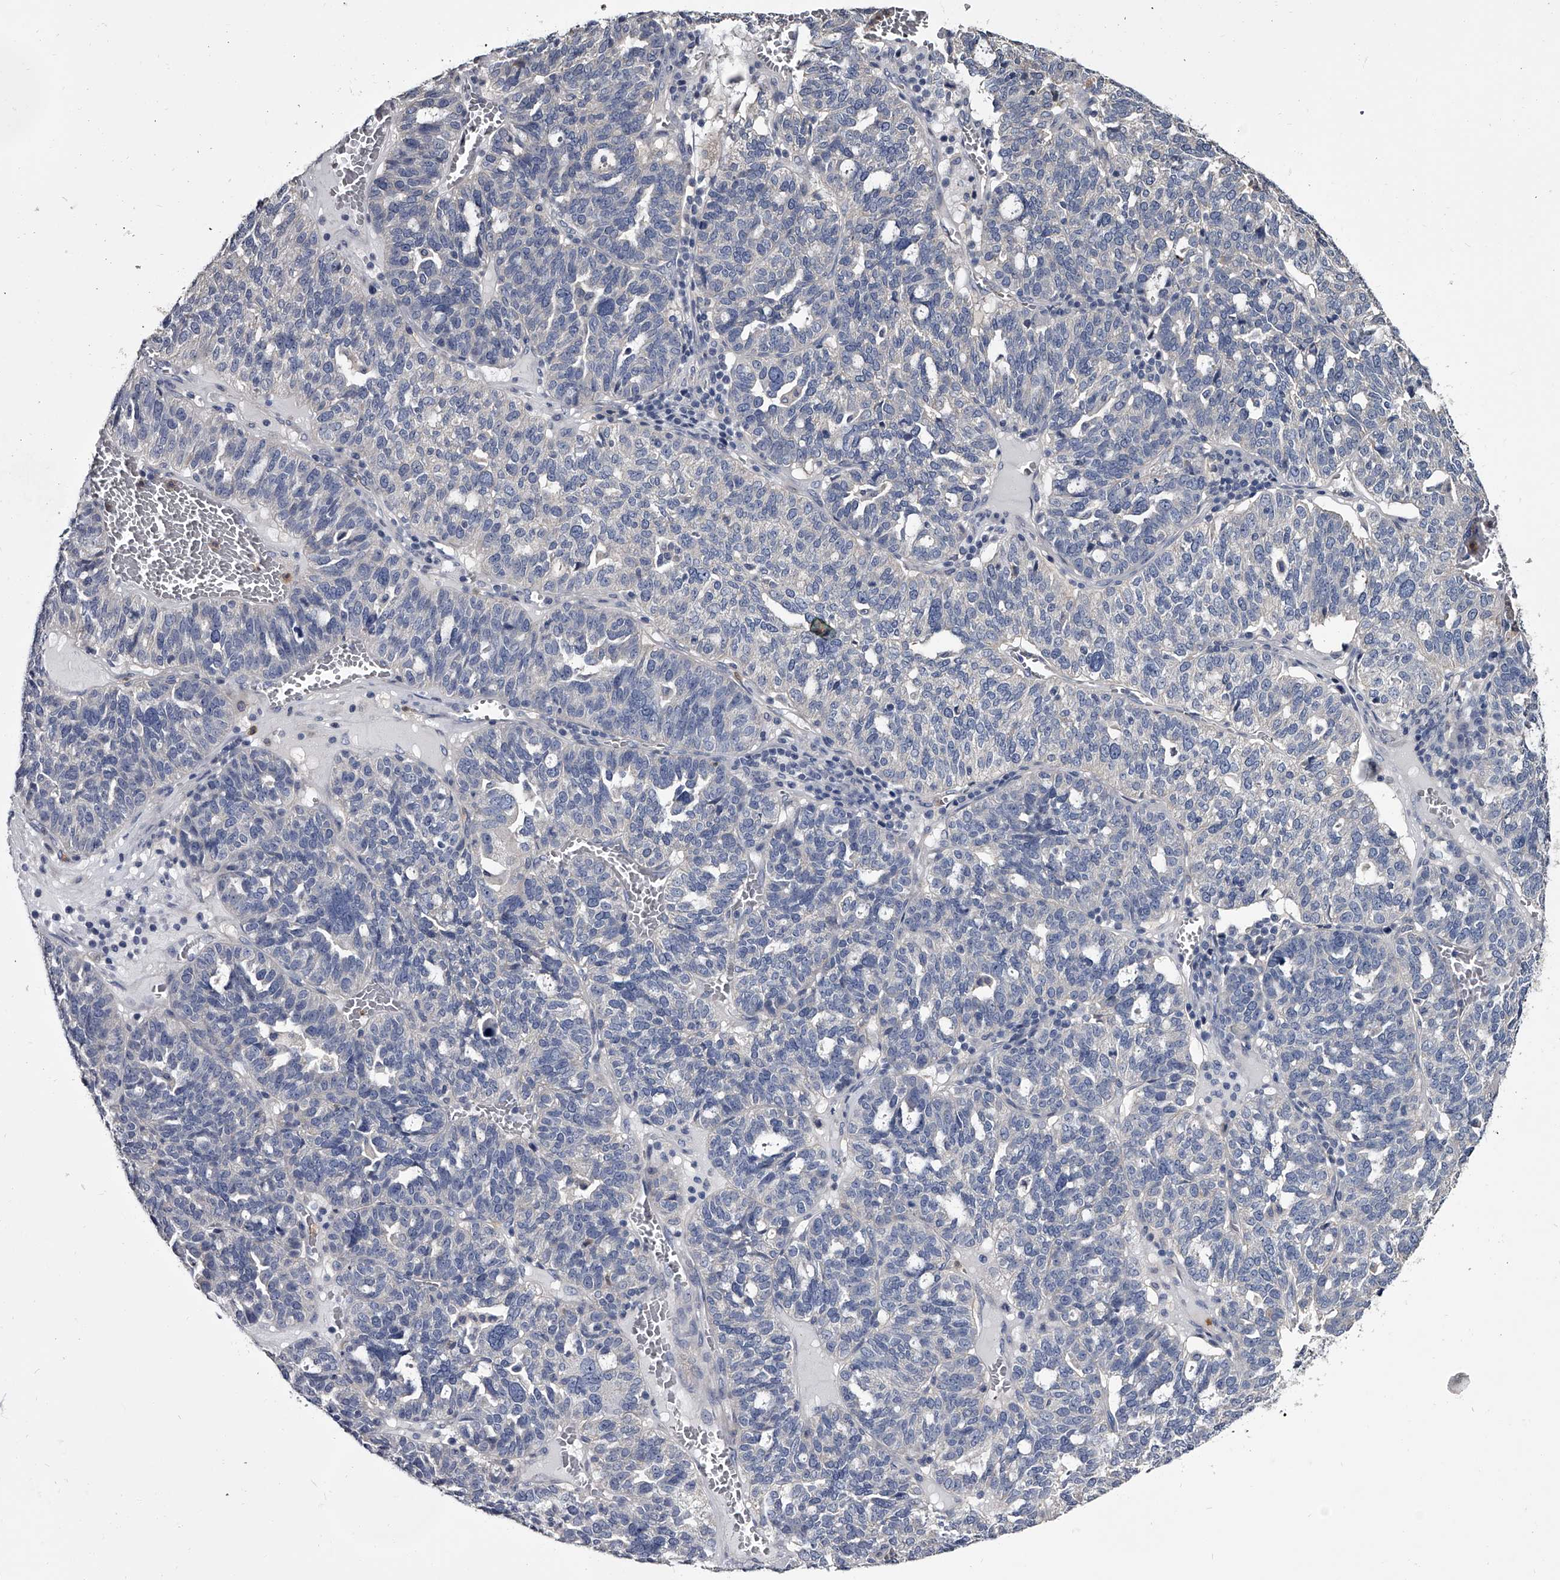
{"staining": {"intensity": "negative", "quantity": "none", "location": "none"}, "tissue": "ovarian cancer", "cell_type": "Tumor cells", "image_type": "cancer", "snomed": [{"axis": "morphology", "description": "Cystadenocarcinoma, serous, NOS"}, {"axis": "topography", "description": "Ovary"}], "caption": "A photomicrograph of ovarian cancer (serous cystadenocarcinoma) stained for a protein exhibits no brown staining in tumor cells.", "gene": "GAPVD1", "patient": {"sex": "female", "age": 59}}